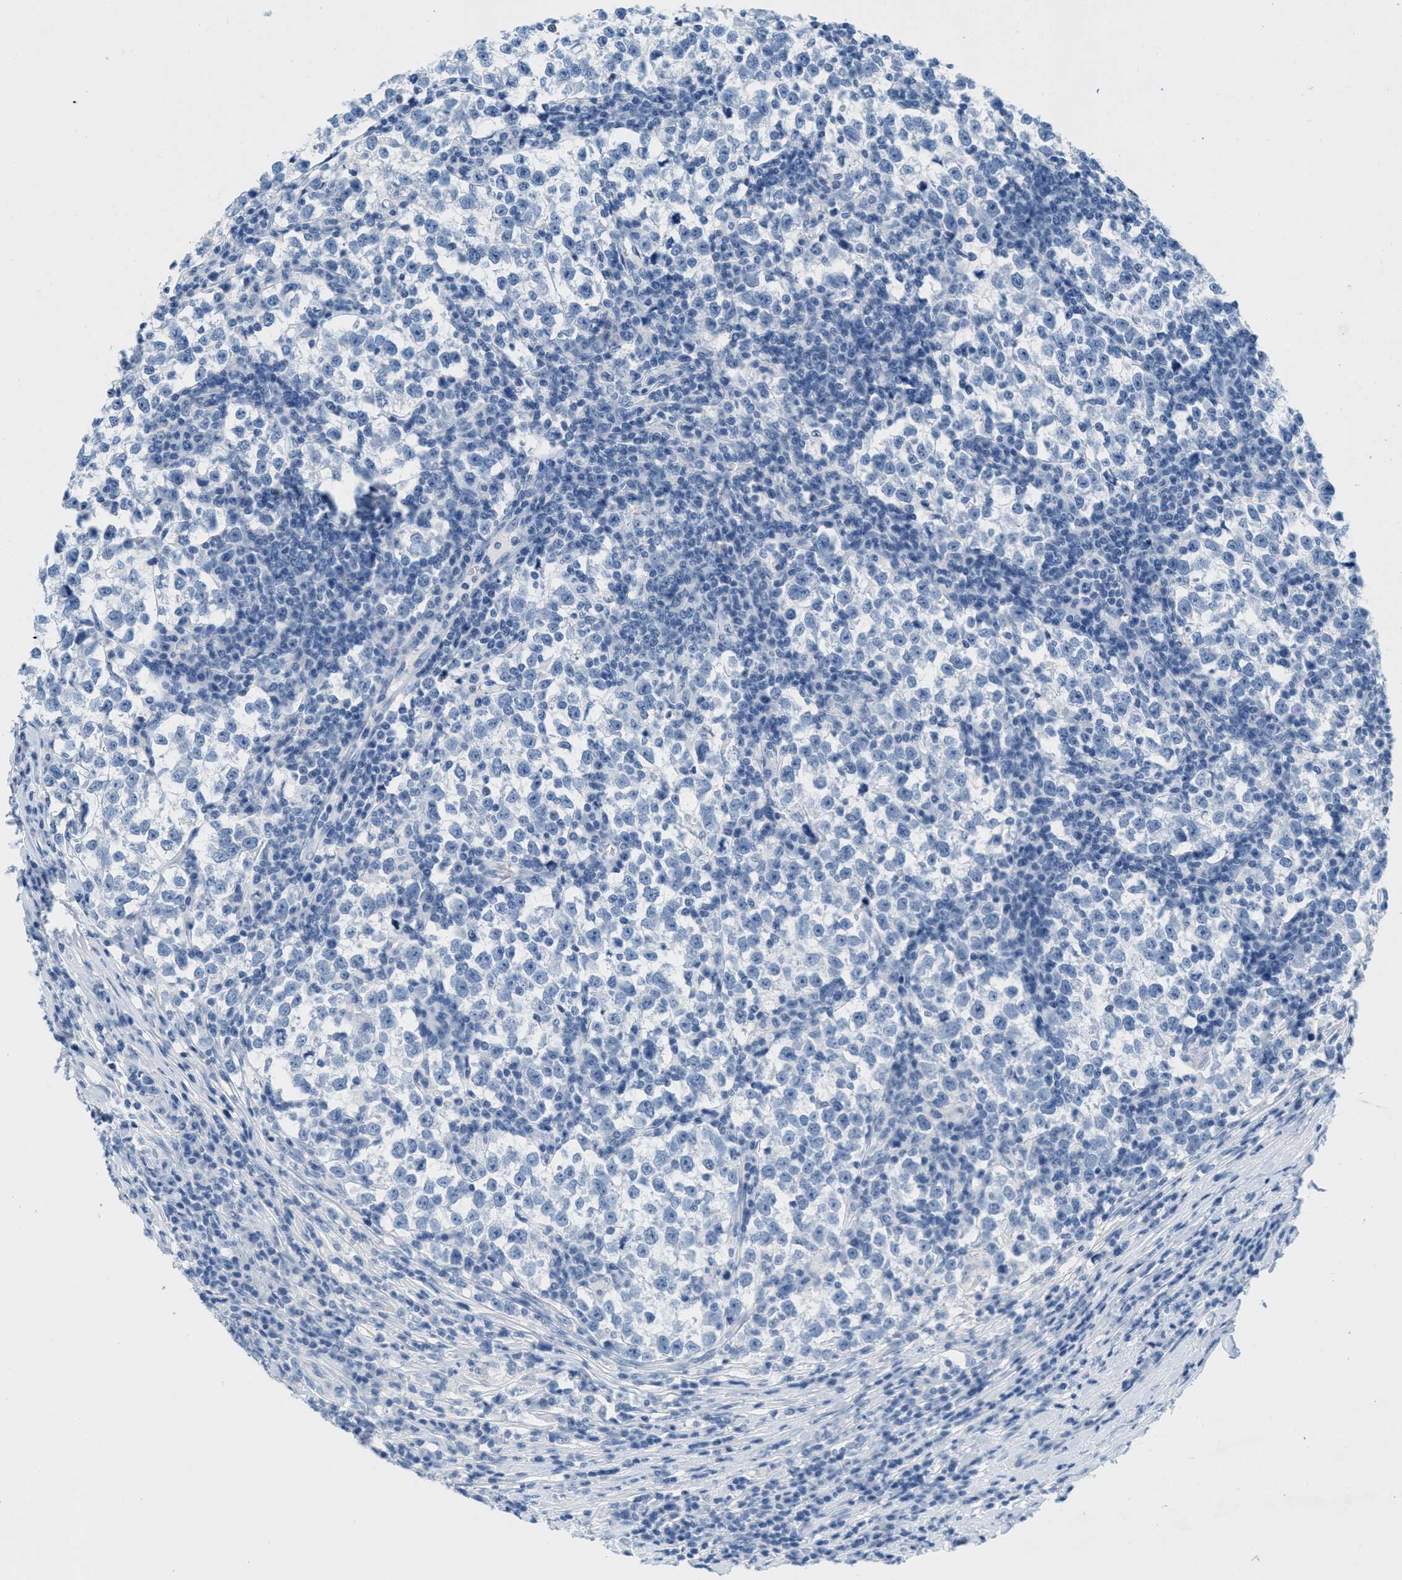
{"staining": {"intensity": "negative", "quantity": "none", "location": "none"}, "tissue": "testis cancer", "cell_type": "Tumor cells", "image_type": "cancer", "snomed": [{"axis": "morphology", "description": "Normal tissue, NOS"}, {"axis": "morphology", "description": "Seminoma, NOS"}, {"axis": "topography", "description": "Testis"}], "caption": "Human testis cancer (seminoma) stained for a protein using IHC displays no positivity in tumor cells.", "gene": "GPM6A", "patient": {"sex": "male", "age": 43}}